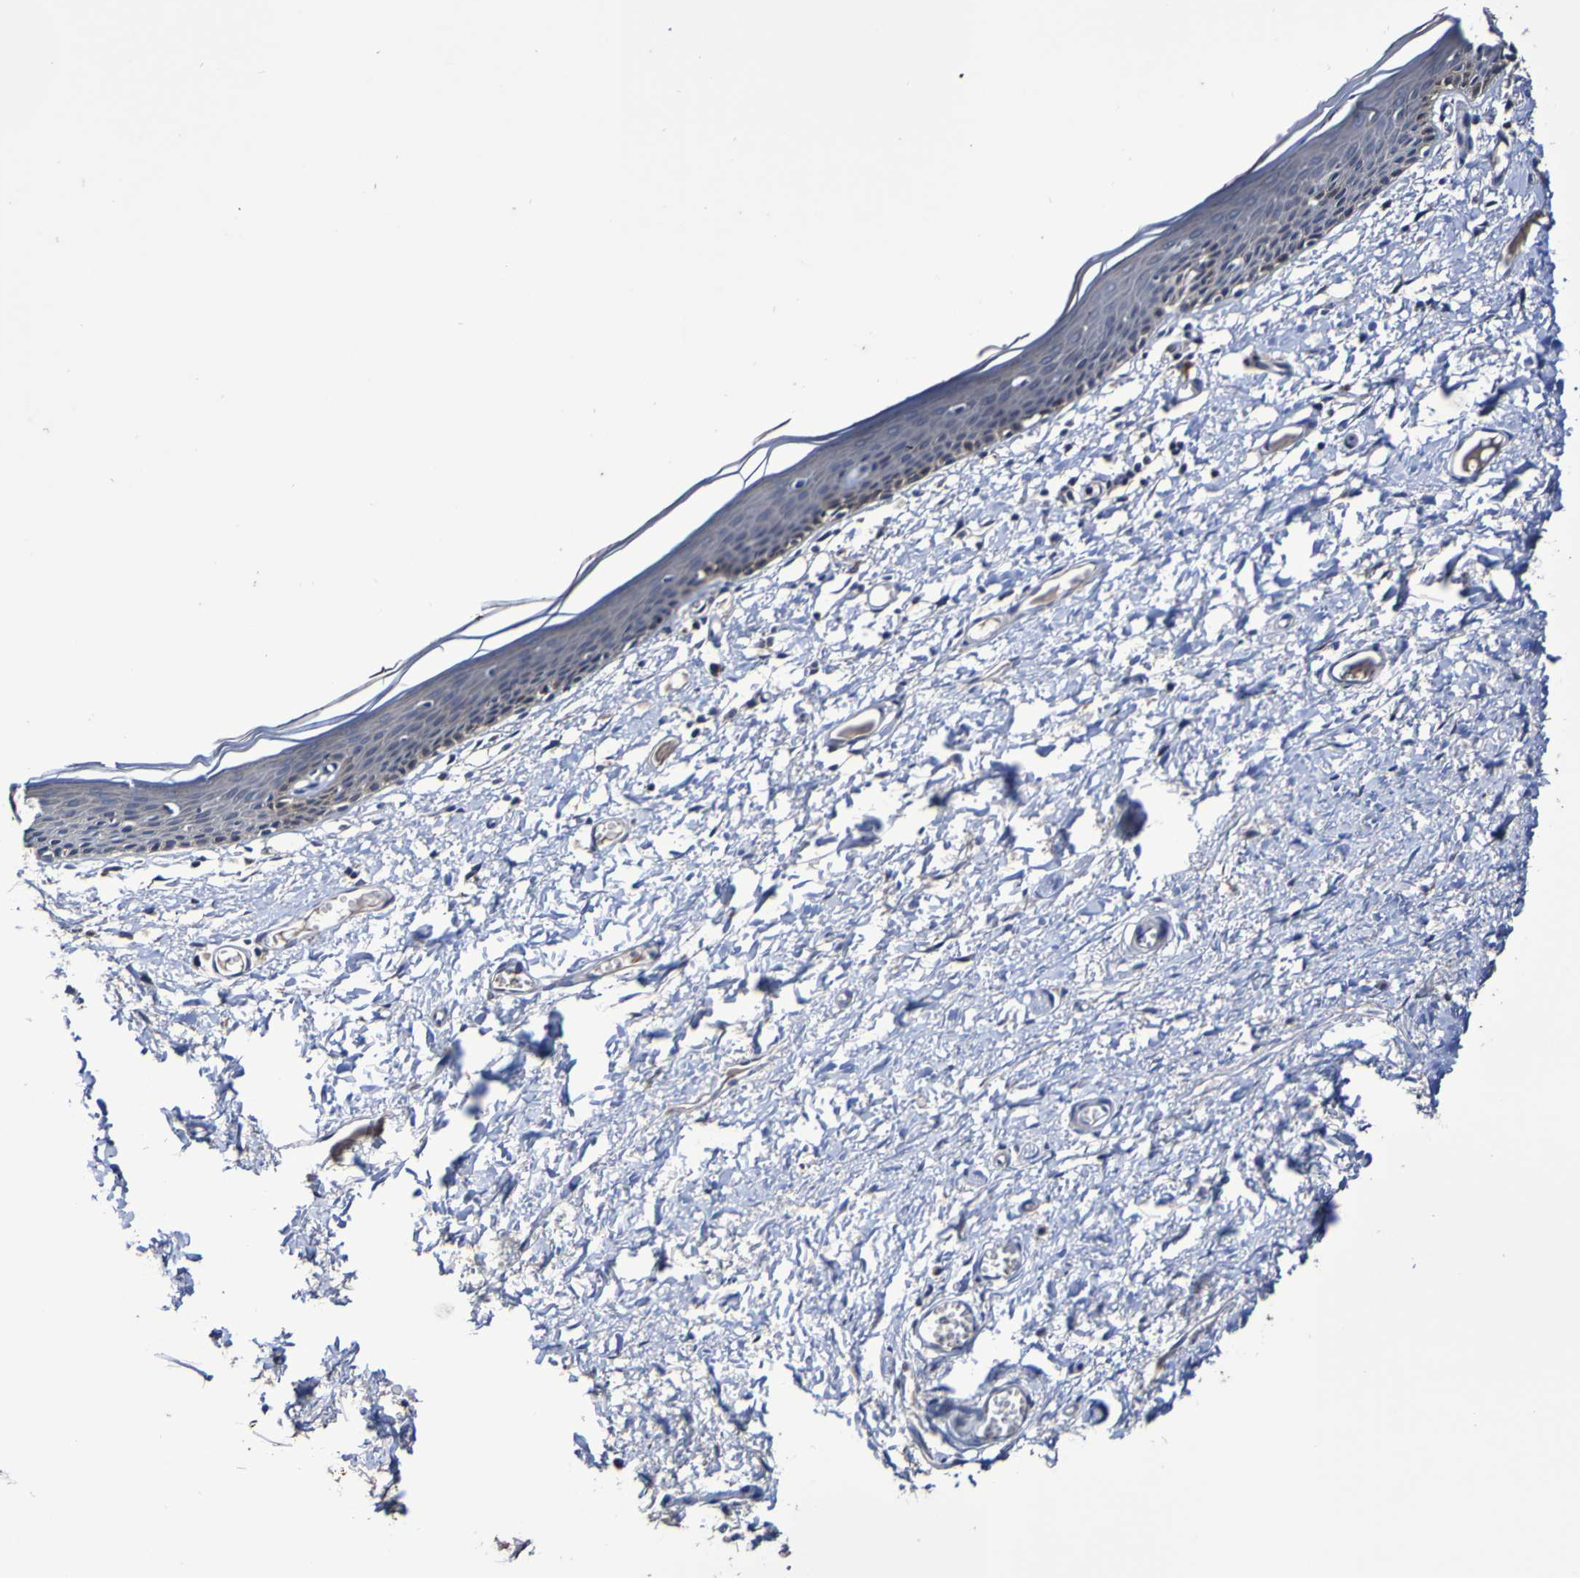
{"staining": {"intensity": "weak", "quantity": "<25%", "location": "cytoplasmic/membranous"}, "tissue": "skin", "cell_type": "Epidermal cells", "image_type": "normal", "snomed": [{"axis": "morphology", "description": "Normal tissue, NOS"}, {"axis": "topography", "description": "Vulva"}], "caption": "High power microscopy micrograph of an immunohistochemistry (IHC) image of normal skin, revealing no significant expression in epidermal cells. (DAB (3,3'-diaminobenzidine) immunohistochemistry visualized using brightfield microscopy, high magnification).", "gene": "PTP4A2", "patient": {"sex": "female", "age": 54}}